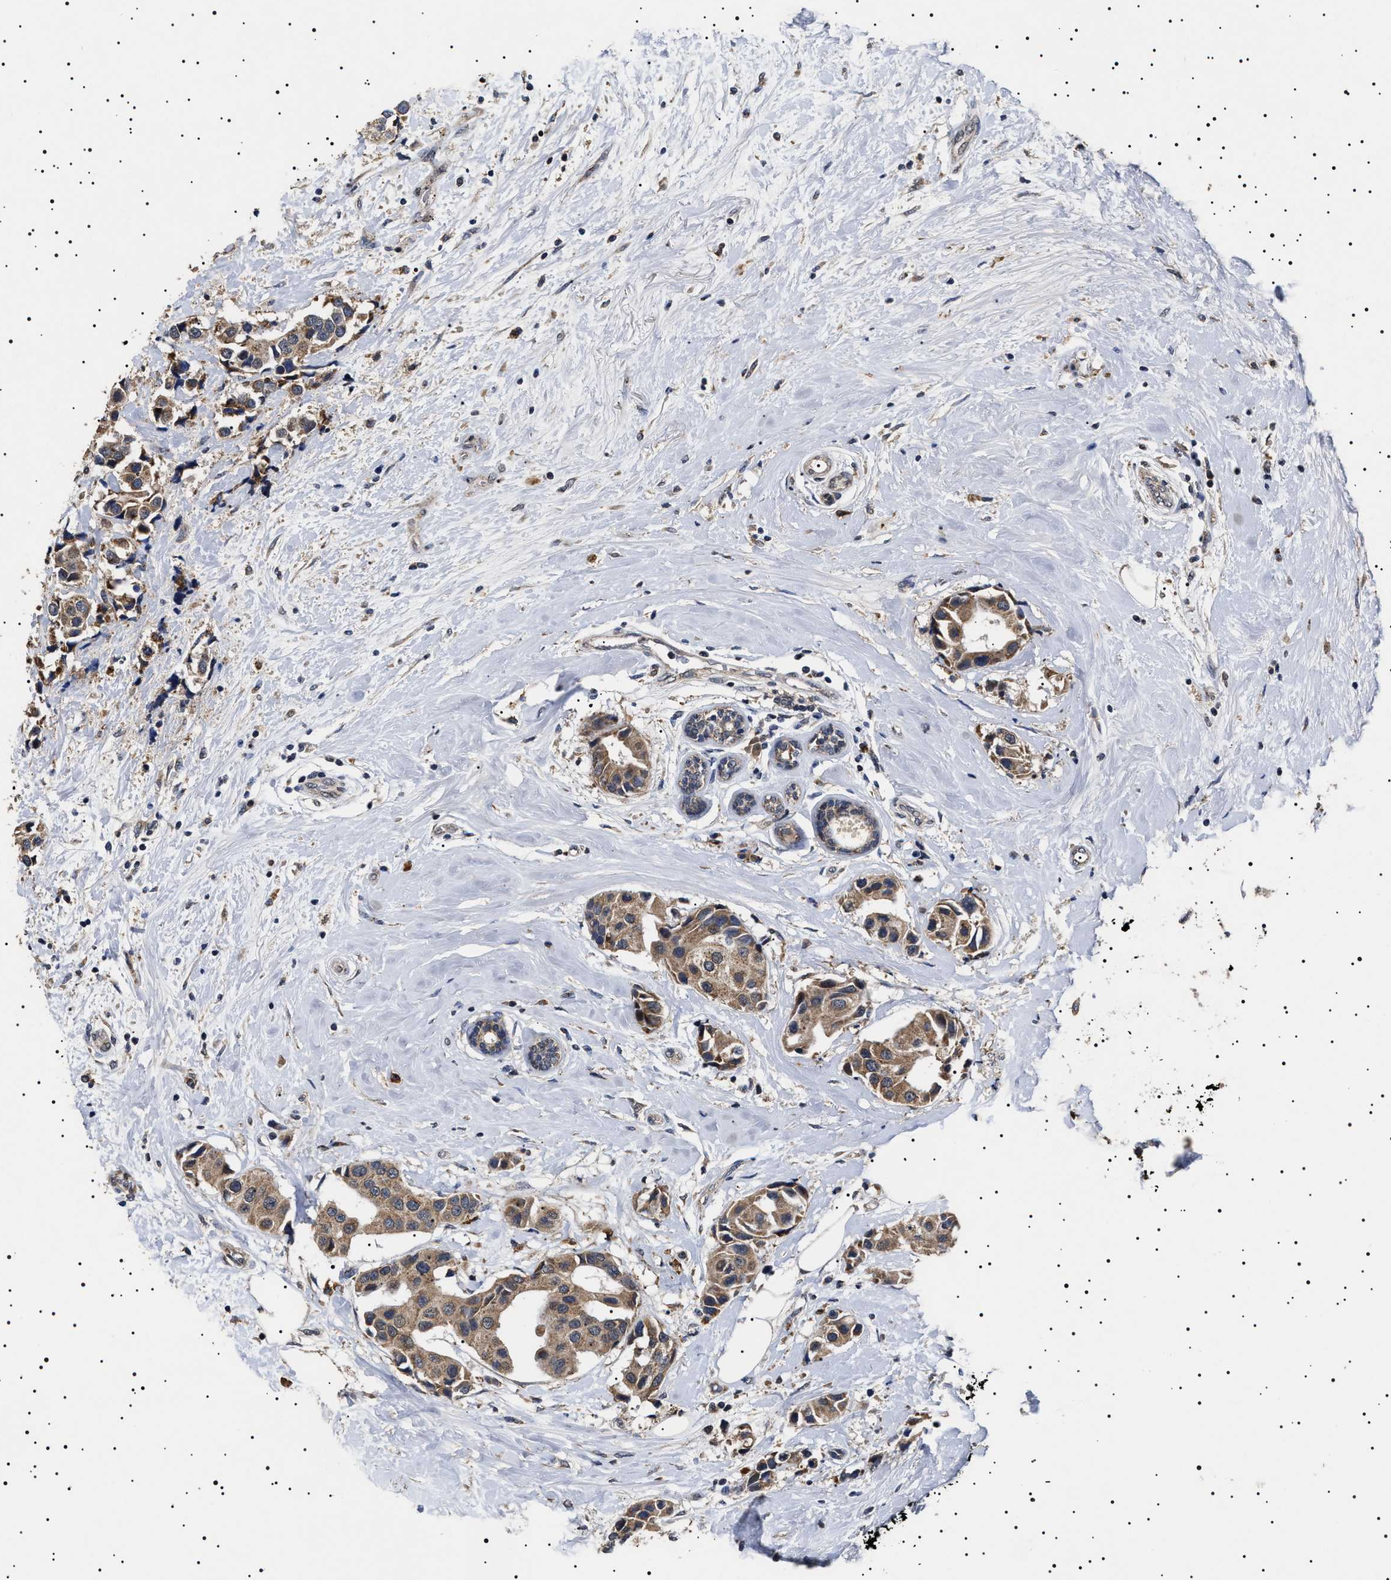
{"staining": {"intensity": "moderate", "quantity": ">75%", "location": "cytoplasmic/membranous"}, "tissue": "breast cancer", "cell_type": "Tumor cells", "image_type": "cancer", "snomed": [{"axis": "morphology", "description": "Normal tissue, NOS"}, {"axis": "morphology", "description": "Duct carcinoma"}, {"axis": "topography", "description": "Breast"}], "caption": "Human breast cancer (invasive ductal carcinoma) stained with a brown dye displays moderate cytoplasmic/membranous positive positivity in about >75% of tumor cells.", "gene": "RAB34", "patient": {"sex": "female", "age": 39}}